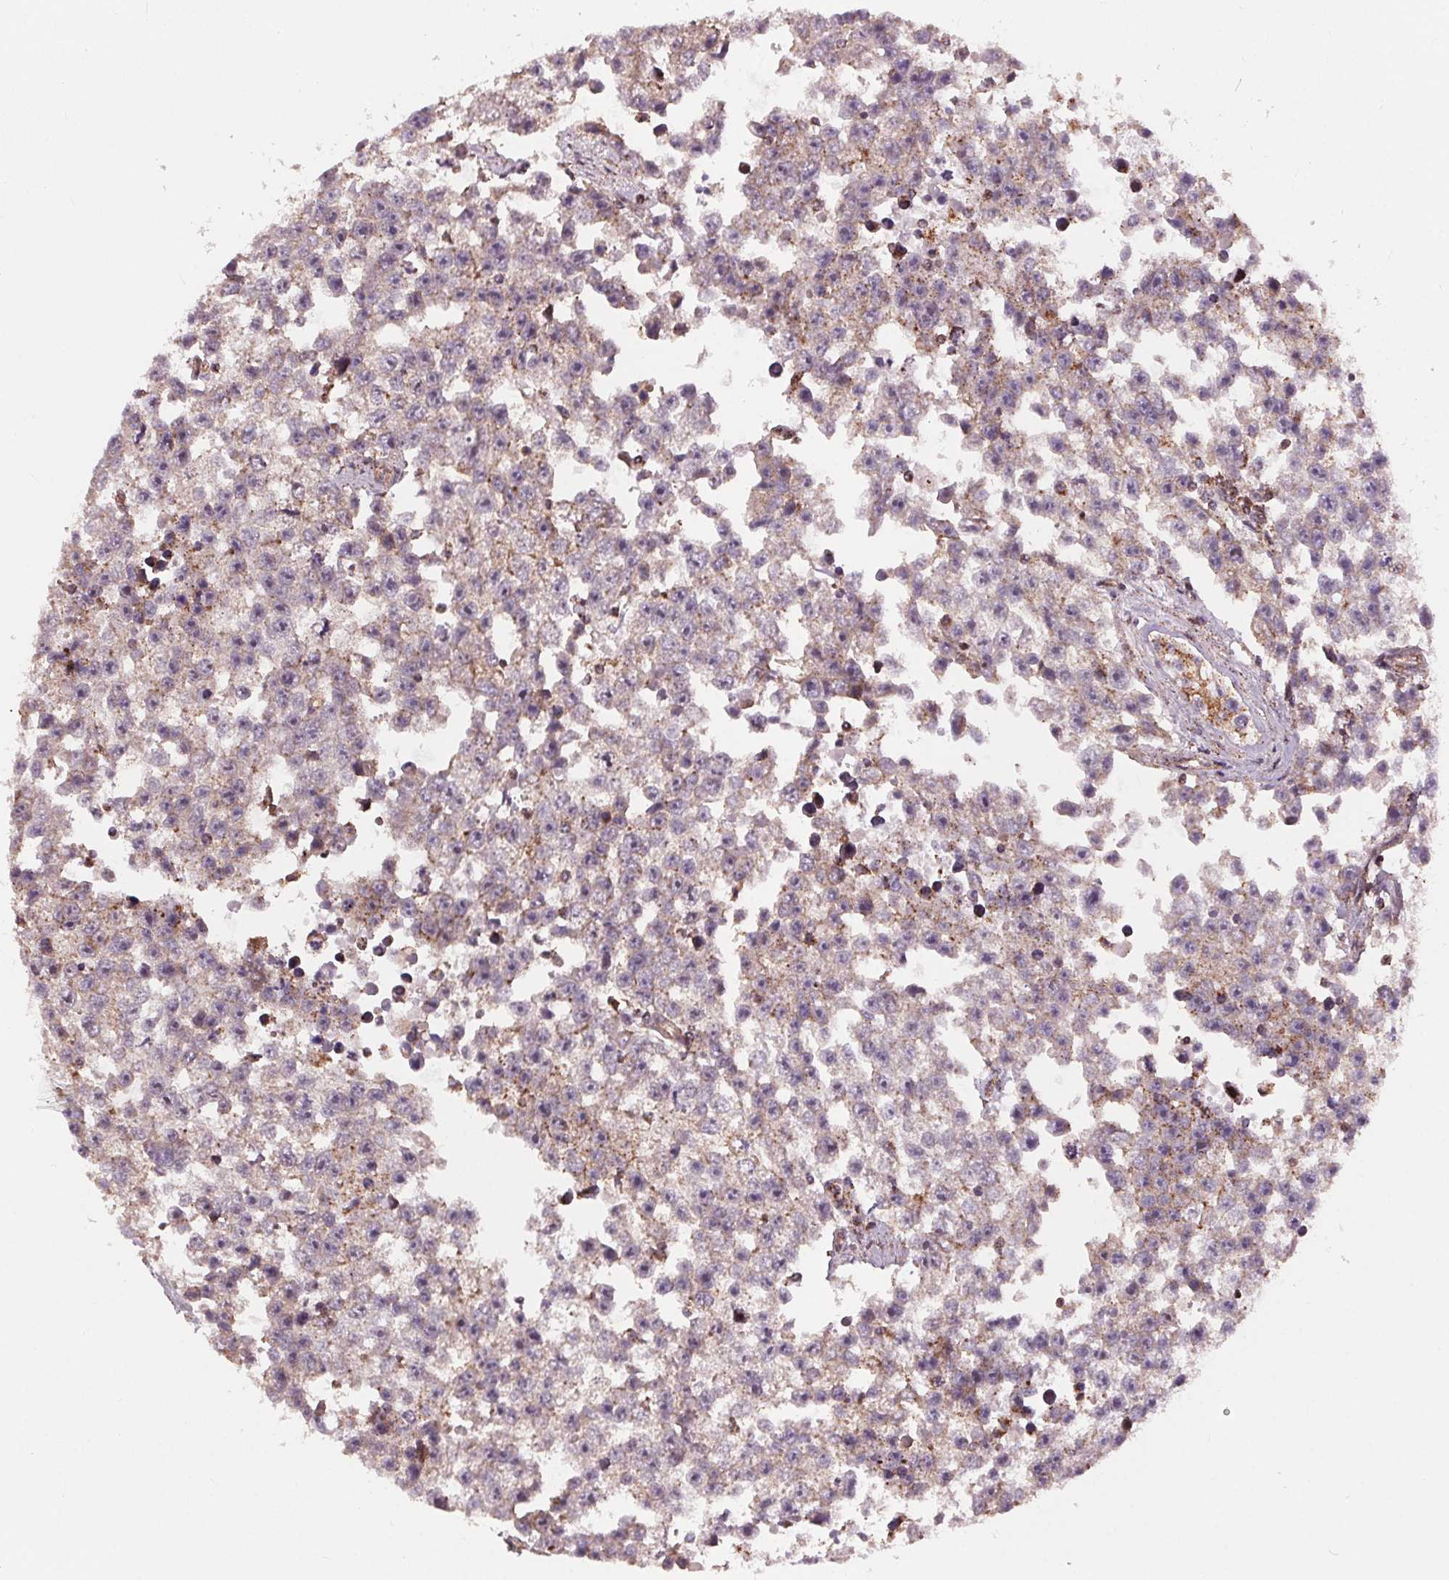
{"staining": {"intensity": "weak", "quantity": "<25%", "location": "cytoplasmic/membranous"}, "tissue": "testis cancer", "cell_type": "Tumor cells", "image_type": "cancer", "snomed": [{"axis": "morphology", "description": "Seminoma, NOS"}, {"axis": "topography", "description": "Testis"}], "caption": "Immunohistochemistry (IHC) micrograph of neoplastic tissue: seminoma (testis) stained with DAB (3,3'-diaminobenzidine) displays no significant protein staining in tumor cells.", "gene": "CHMP4B", "patient": {"sex": "male", "age": 26}}